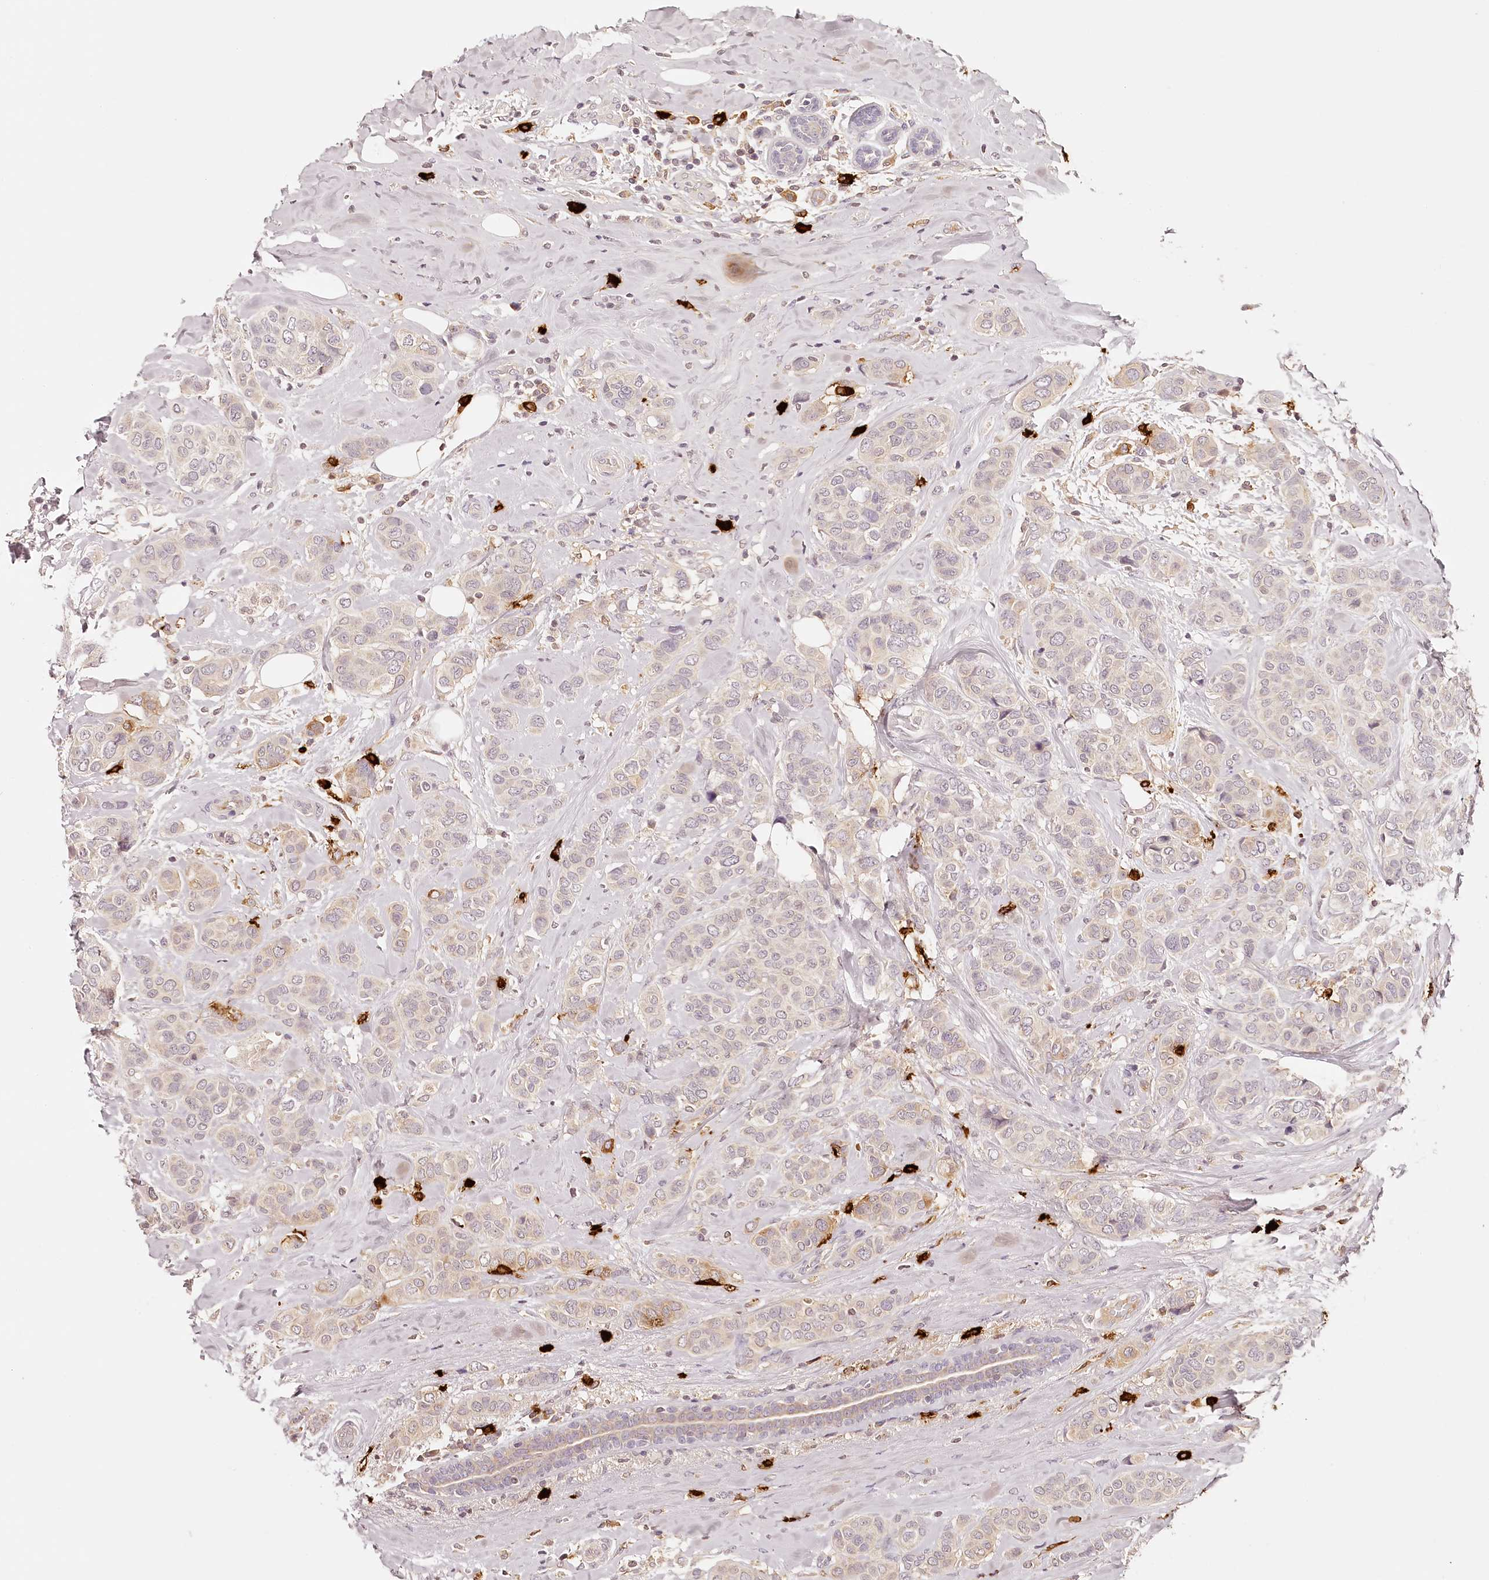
{"staining": {"intensity": "weak", "quantity": "<25%", "location": "cytoplasmic/membranous"}, "tissue": "breast cancer", "cell_type": "Tumor cells", "image_type": "cancer", "snomed": [{"axis": "morphology", "description": "Lobular carcinoma"}, {"axis": "topography", "description": "Breast"}], "caption": "The IHC photomicrograph has no significant positivity in tumor cells of lobular carcinoma (breast) tissue.", "gene": "SYNGR1", "patient": {"sex": "female", "age": 51}}